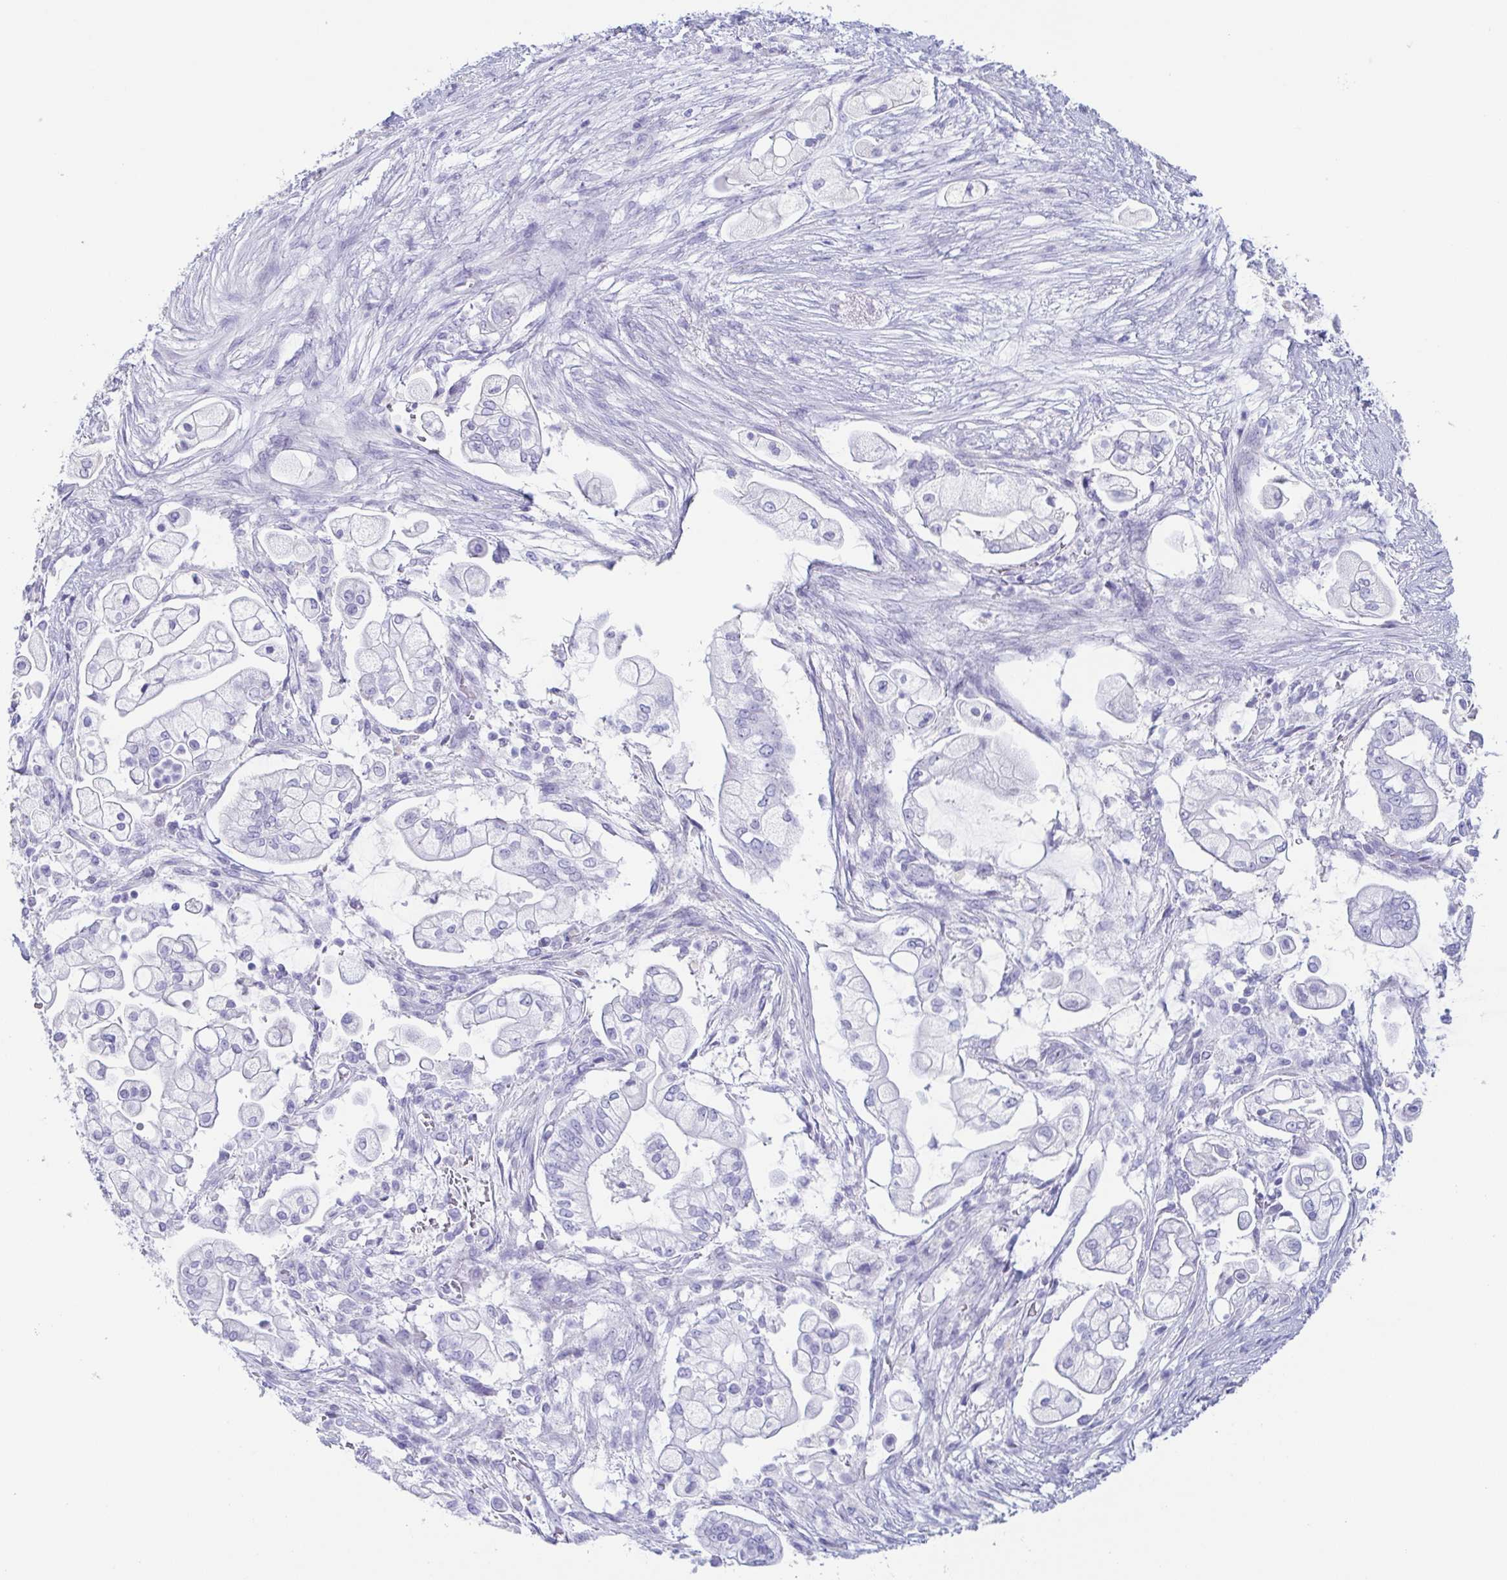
{"staining": {"intensity": "negative", "quantity": "none", "location": "none"}, "tissue": "pancreatic cancer", "cell_type": "Tumor cells", "image_type": "cancer", "snomed": [{"axis": "morphology", "description": "Adenocarcinoma, NOS"}, {"axis": "topography", "description": "Pancreas"}], "caption": "IHC micrograph of neoplastic tissue: human pancreatic adenocarcinoma stained with DAB (3,3'-diaminobenzidine) exhibits no significant protein staining in tumor cells. (Stains: DAB (3,3'-diaminobenzidine) immunohistochemistry (IHC) with hematoxylin counter stain, Microscopy: brightfield microscopy at high magnification).", "gene": "PRR4", "patient": {"sex": "female", "age": 69}}